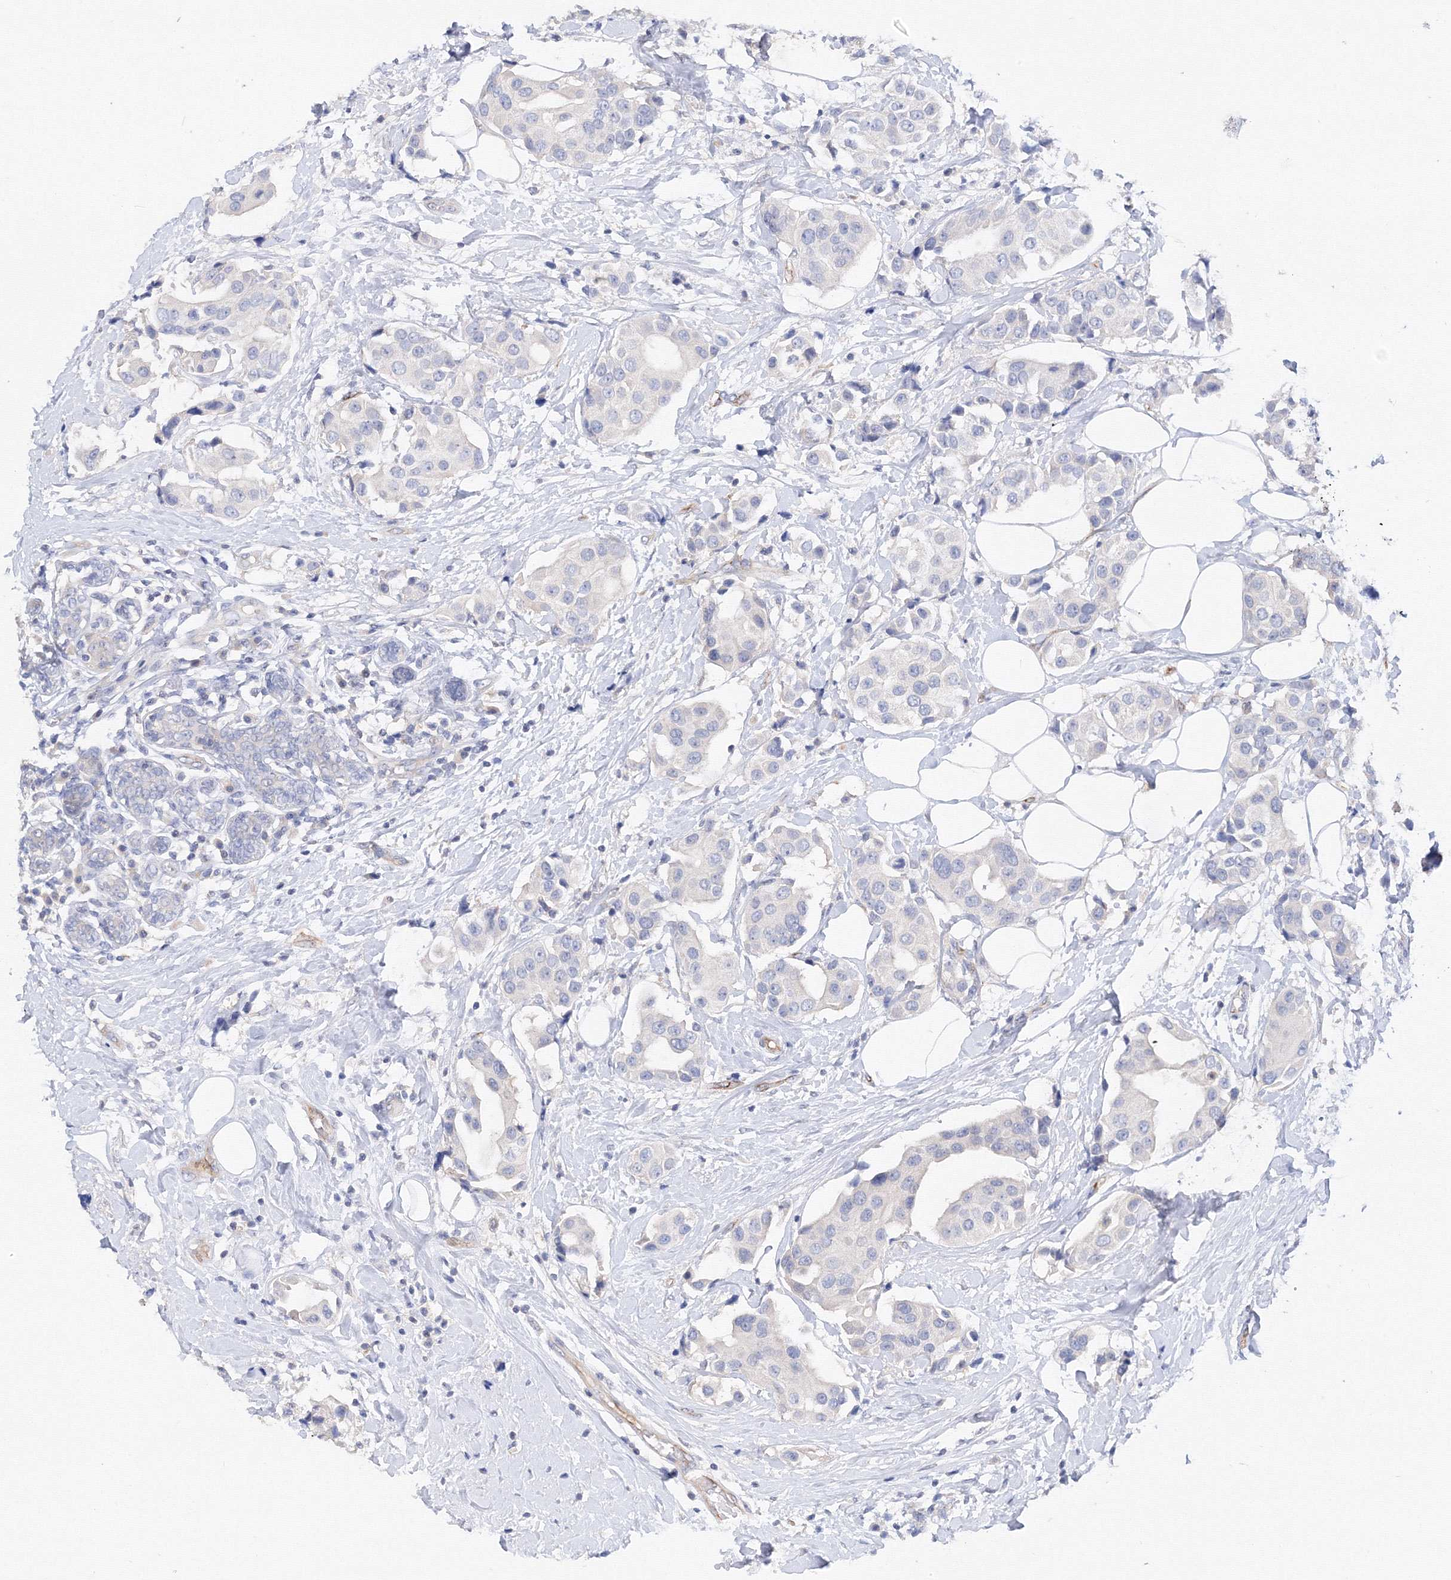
{"staining": {"intensity": "negative", "quantity": "none", "location": "none"}, "tissue": "breast cancer", "cell_type": "Tumor cells", "image_type": "cancer", "snomed": [{"axis": "morphology", "description": "Normal tissue, NOS"}, {"axis": "morphology", "description": "Duct carcinoma"}, {"axis": "topography", "description": "Breast"}], "caption": "A high-resolution image shows immunohistochemistry staining of breast cancer, which displays no significant expression in tumor cells.", "gene": "DIS3L2", "patient": {"sex": "female", "age": 39}}